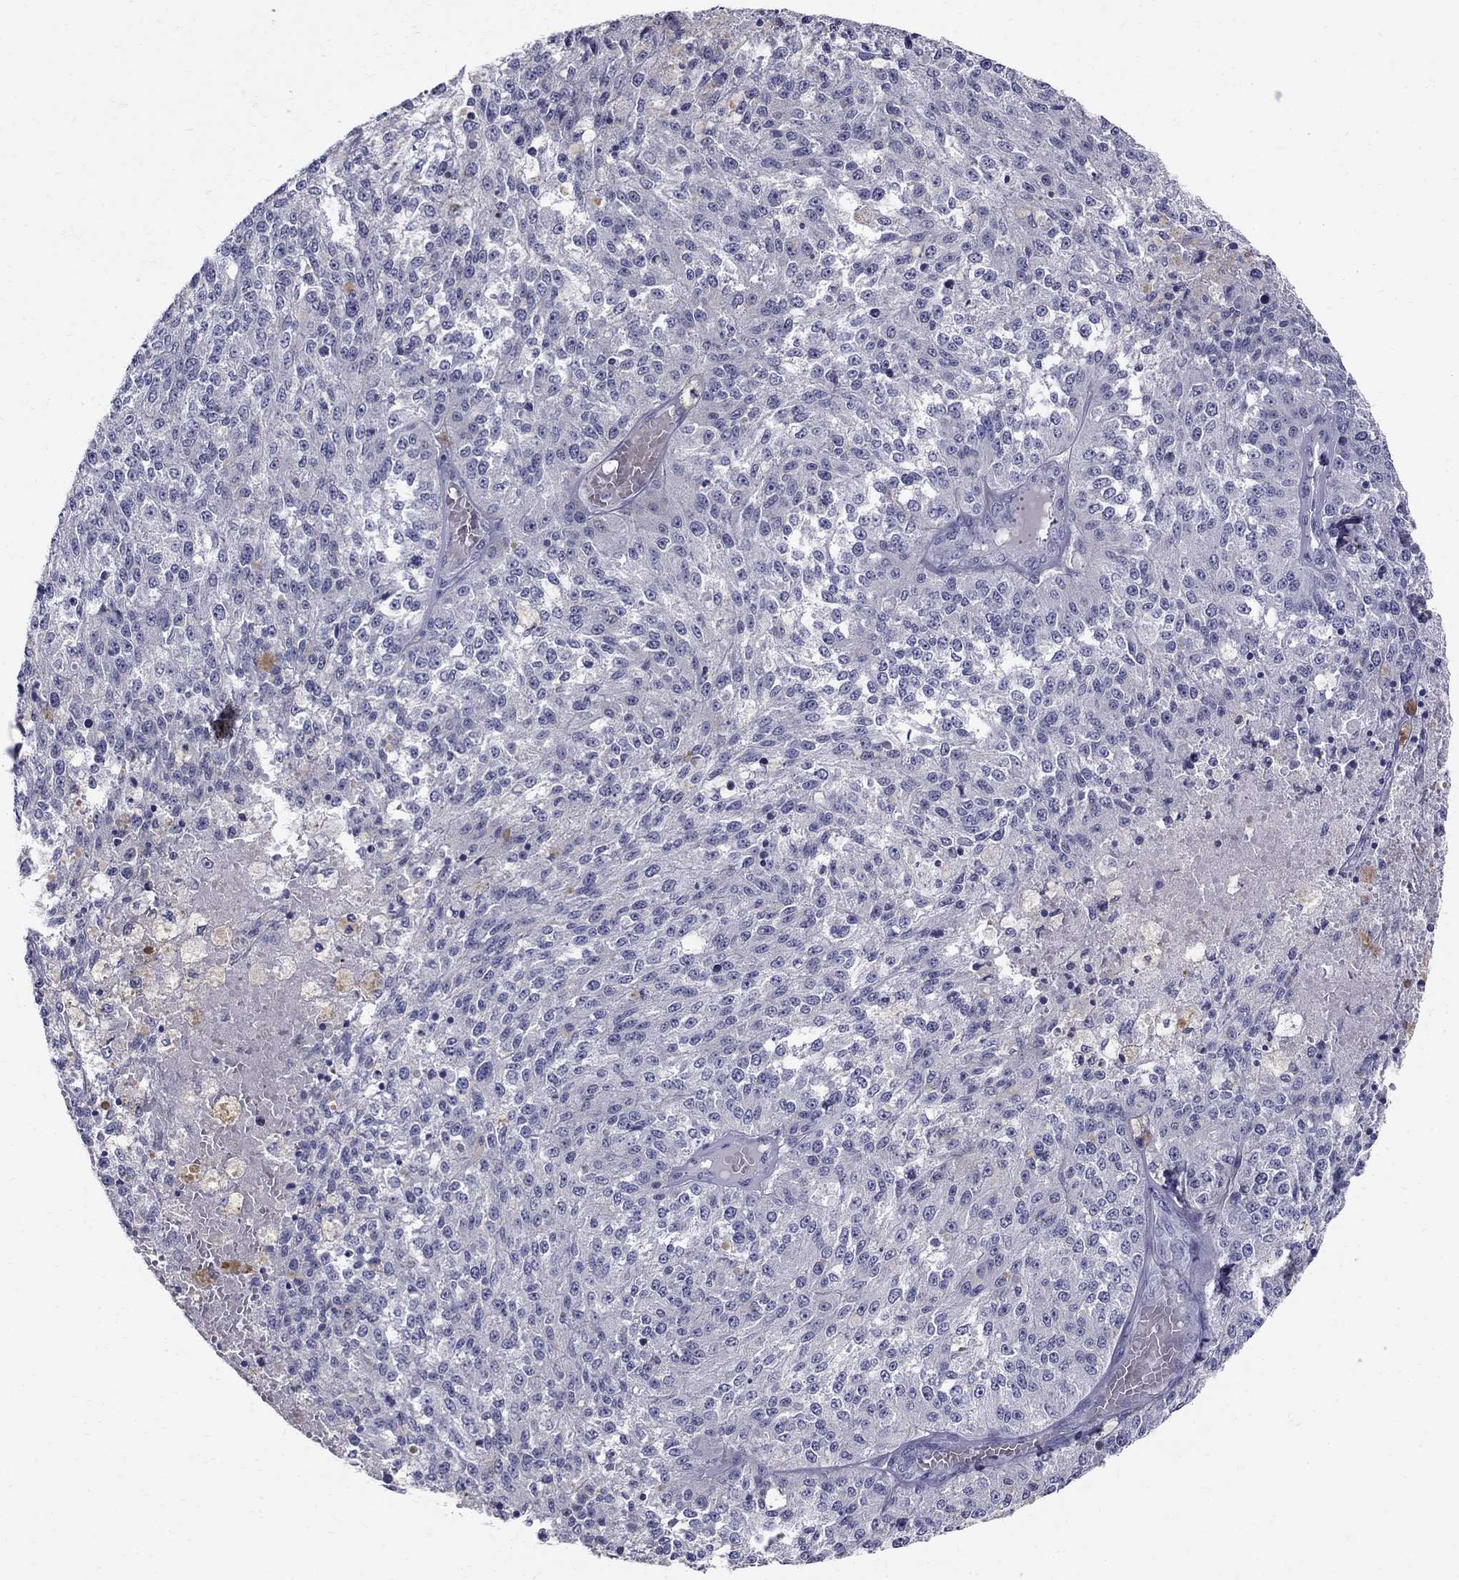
{"staining": {"intensity": "negative", "quantity": "none", "location": "none"}, "tissue": "melanoma", "cell_type": "Tumor cells", "image_type": "cancer", "snomed": [{"axis": "morphology", "description": "Malignant melanoma, Metastatic site"}, {"axis": "topography", "description": "Lymph node"}], "caption": "IHC photomicrograph of human malignant melanoma (metastatic site) stained for a protein (brown), which demonstrates no expression in tumor cells.", "gene": "TP53TG5", "patient": {"sex": "female", "age": 64}}